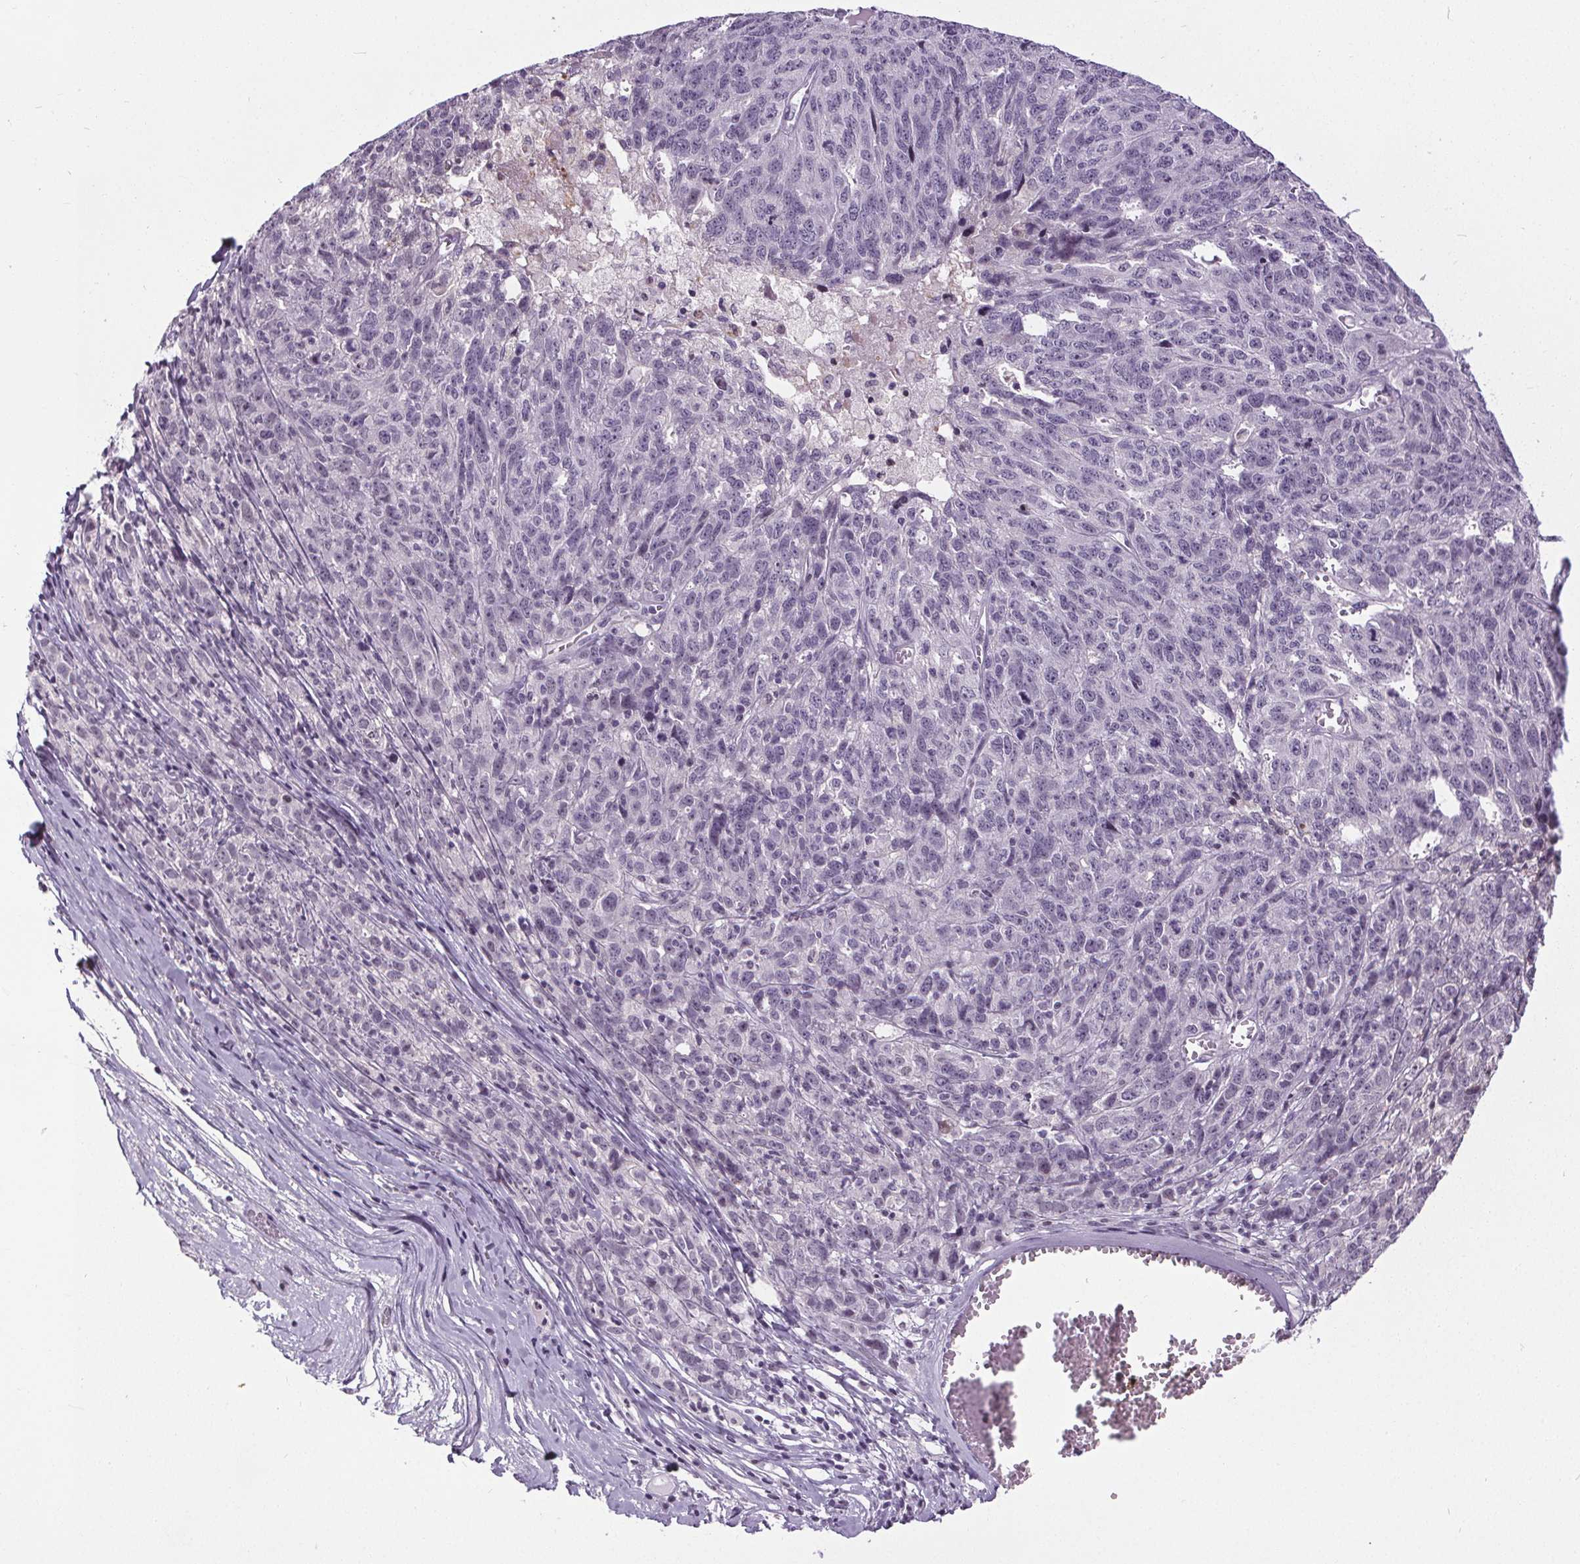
{"staining": {"intensity": "negative", "quantity": "none", "location": "none"}, "tissue": "ovarian cancer", "cell_type": "Tumor cells", "image_type": "cancer", "snomed": [{"axis": "morphology", "description": "Cystadenocarcinoma, serous, NOS"}, {"axis": "topography", "description": "Ovary"}], "caption": "Ovarian cancer (serous cystadenocarcinoma) was stained to show a protein in brown. There is no significant expression in tumor cells. (Immunohistochemistry, brightfield microscopy, high magnification).", "gene": "TMEM240", "patient": {"sex": "female", "age": 71}}